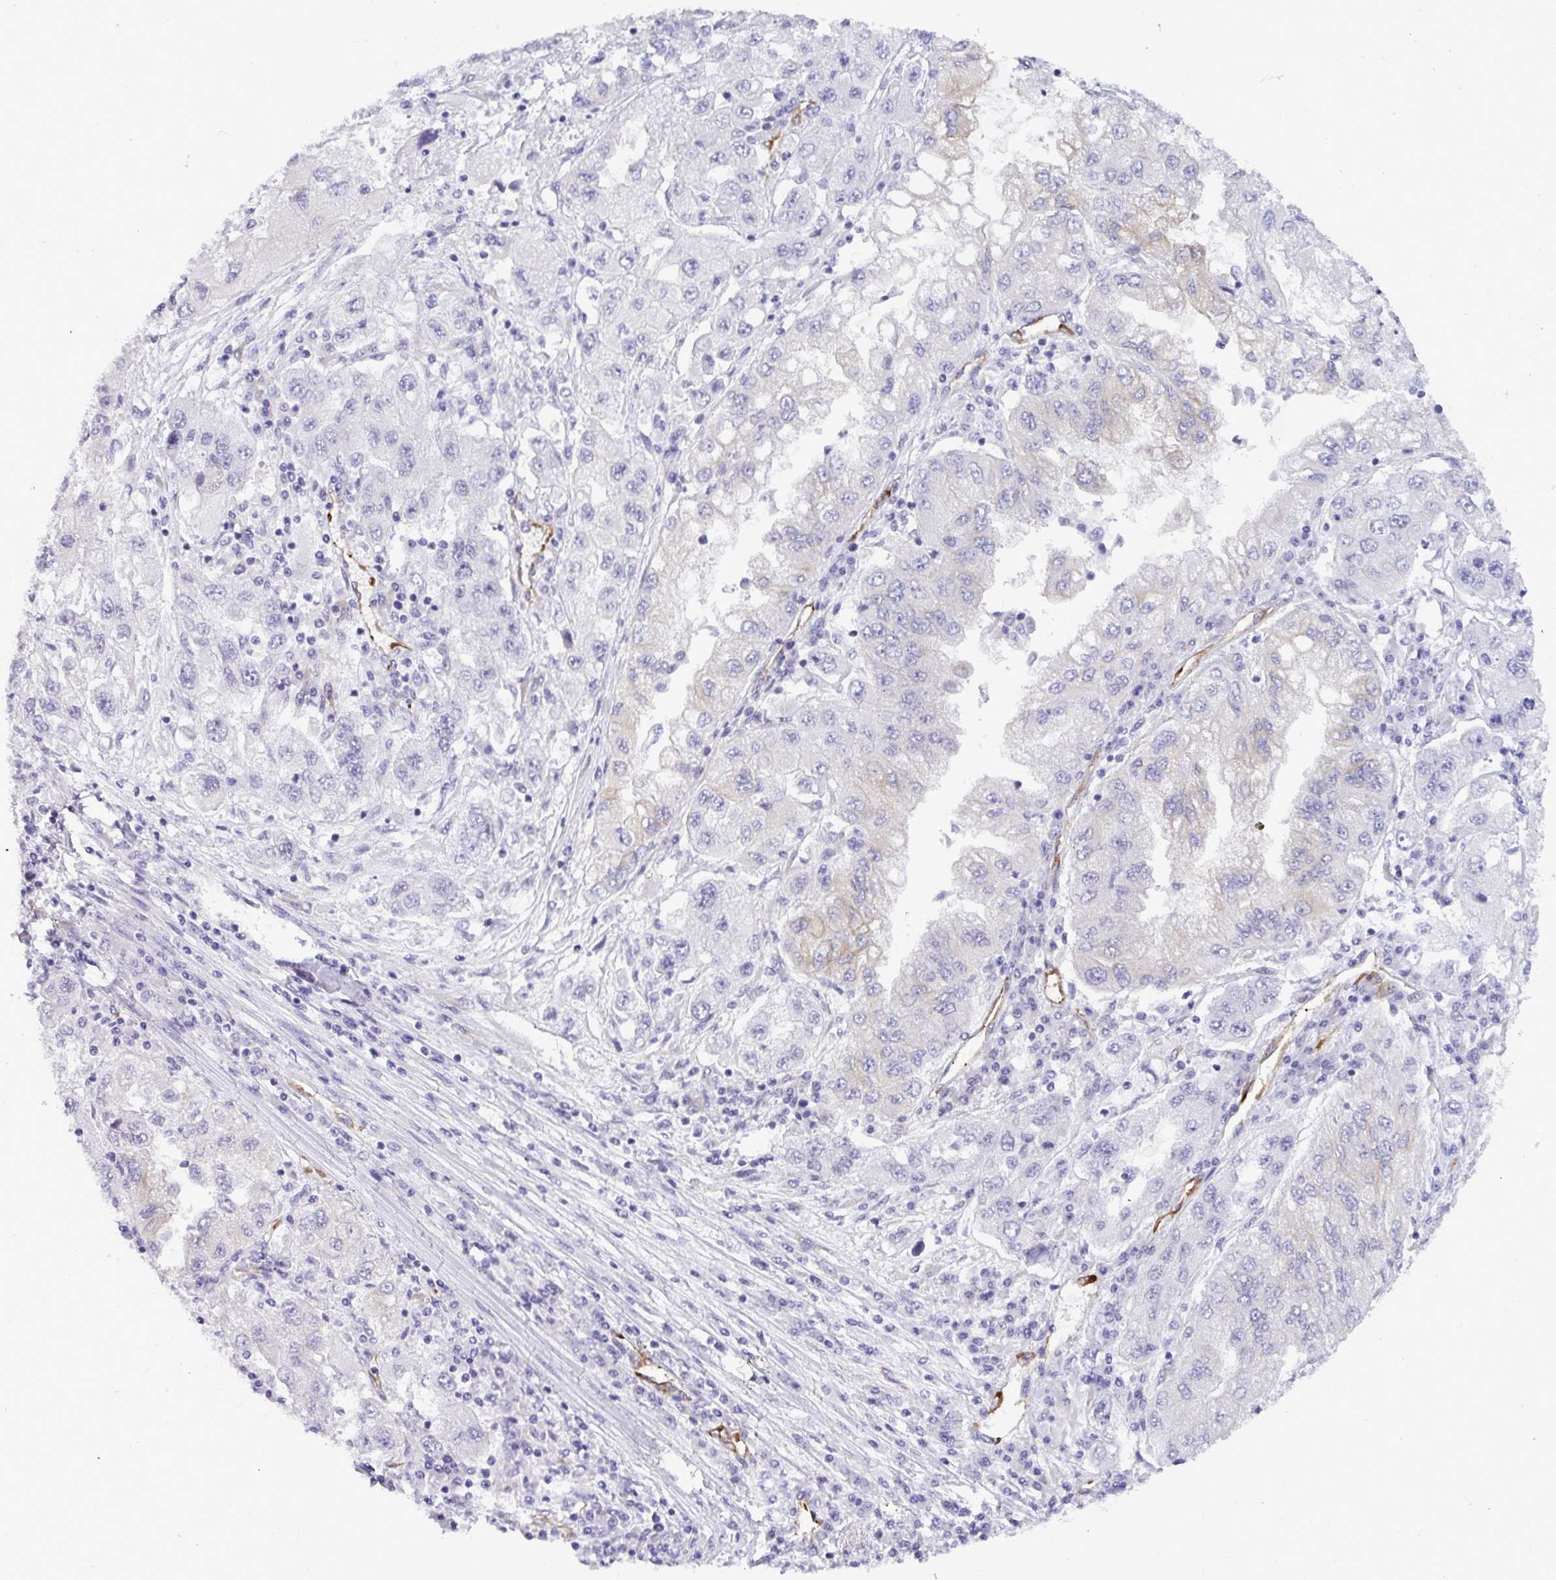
{"staining": {"intensity": "negative", "quantity": "none", "location": "none"}, "tissue": "lung cancer", "cell_type": "Tumor cells", "image_type": "cancer", "snomed": [{"axis": "morphology", "description": "Adenocarcinoma, NOS"}, {"axis": "morphology", "description": "Adenocarcinoma primary or metastatic"}, {"axis": "topography", "description": "Lung"}], "caption": "This is an immunohistochemistry (IHC) histopathology image of human lung cancer (adenocarcinoma primary or metastatic). There is no expression in tumor cells.", "gene": "EML1", "patient": {"sex": "male", "age": 74}}